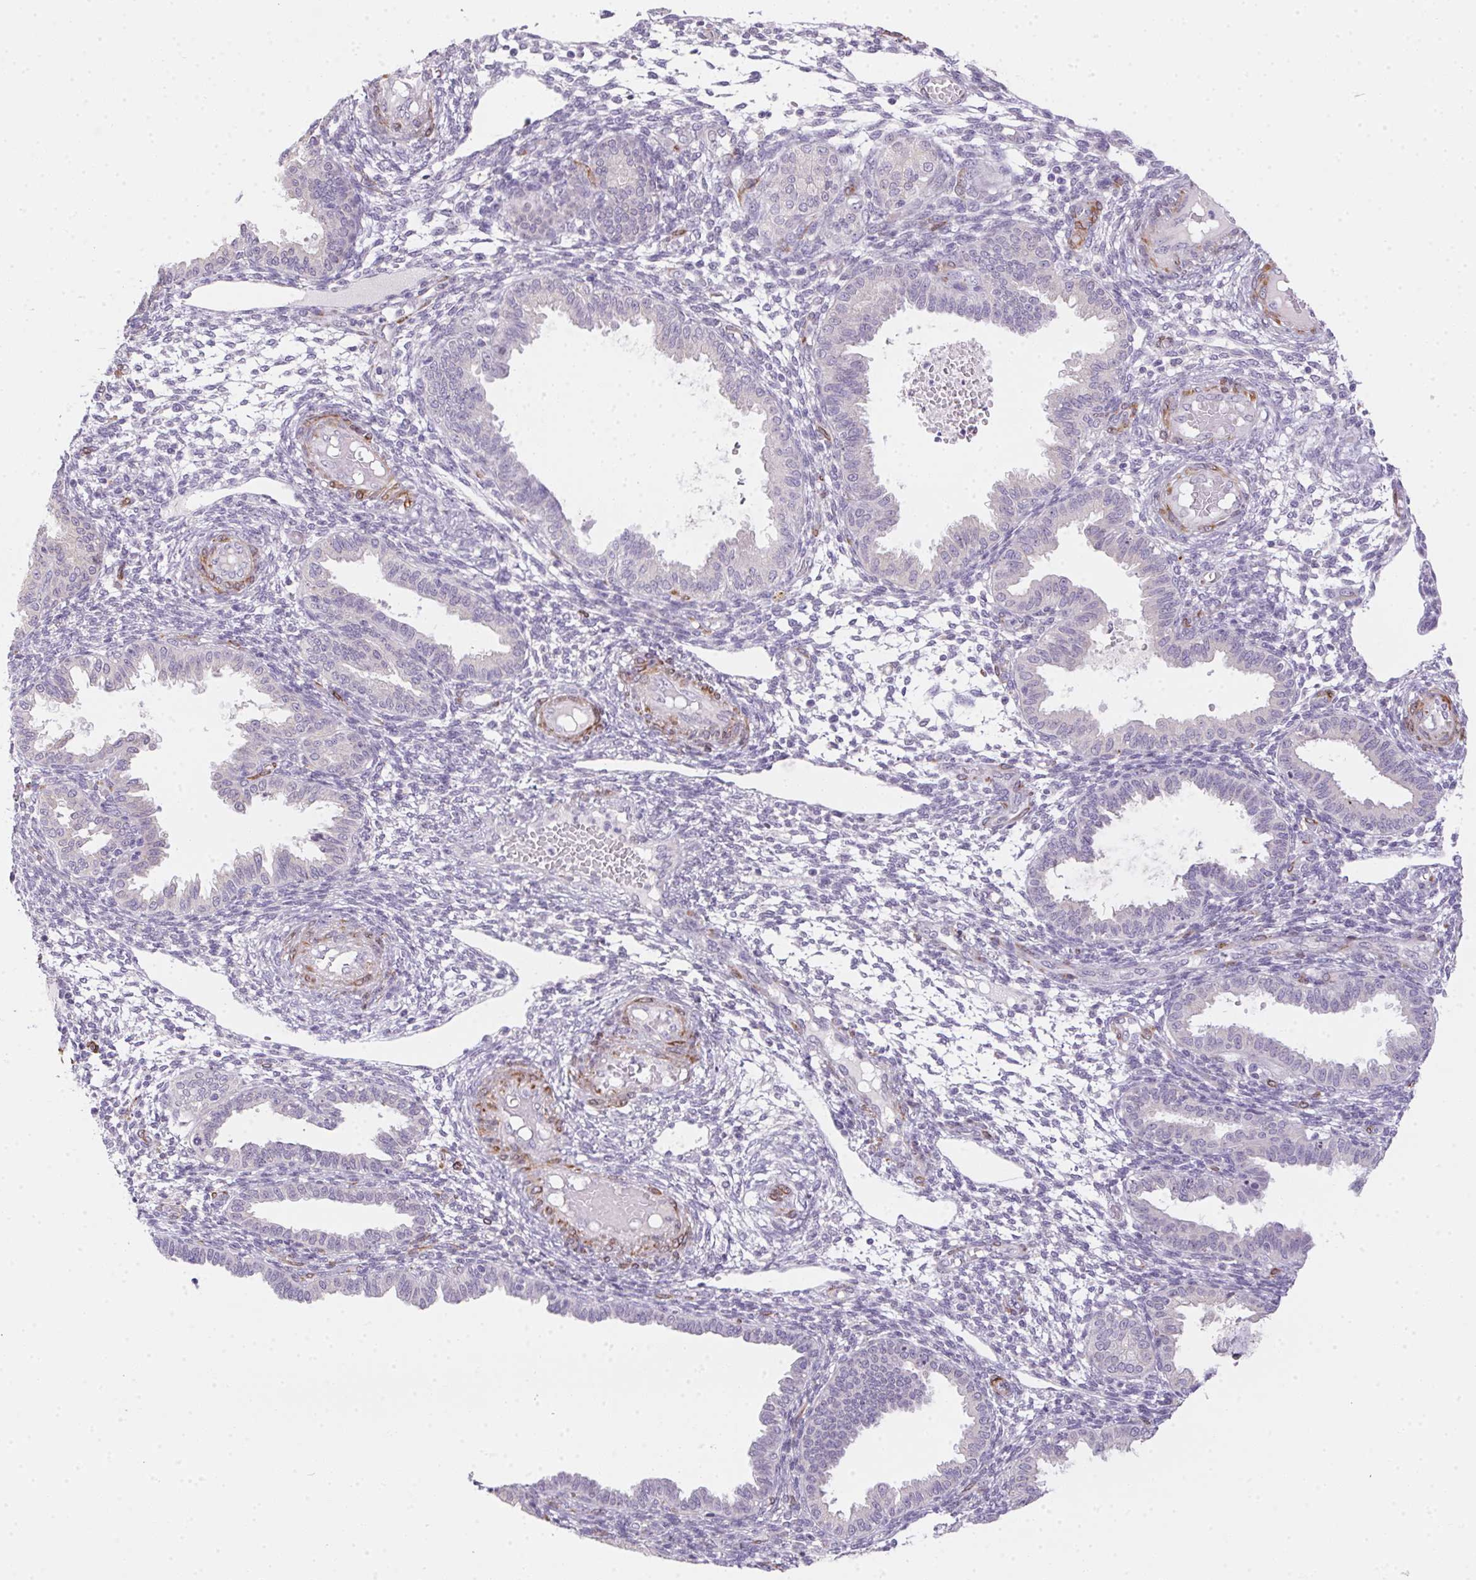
{"staining": {"intensity": "negative", "quantity": "none", "location": "none"}, "tissue": "endometrium", "cell_type": "Cells in endometrial stroma", "image_type": "normal", "snomed": [{"axis": "morphology", "description": "Normal tissue, NOS"}, {"axis": "topography", "description": "Endometrium"}], "caption": "There is no significant positivity in cells in endometrial stroma of endometrium. The staining was performed using DAB (3,3'-diaminobenzidine) to visualize the protein expression in brown, while the nuclei were stained in blue with hematoxylin (Magnification: 20x).", "gene": "HRC", "patient": {"sex": "female", "age": 33}}